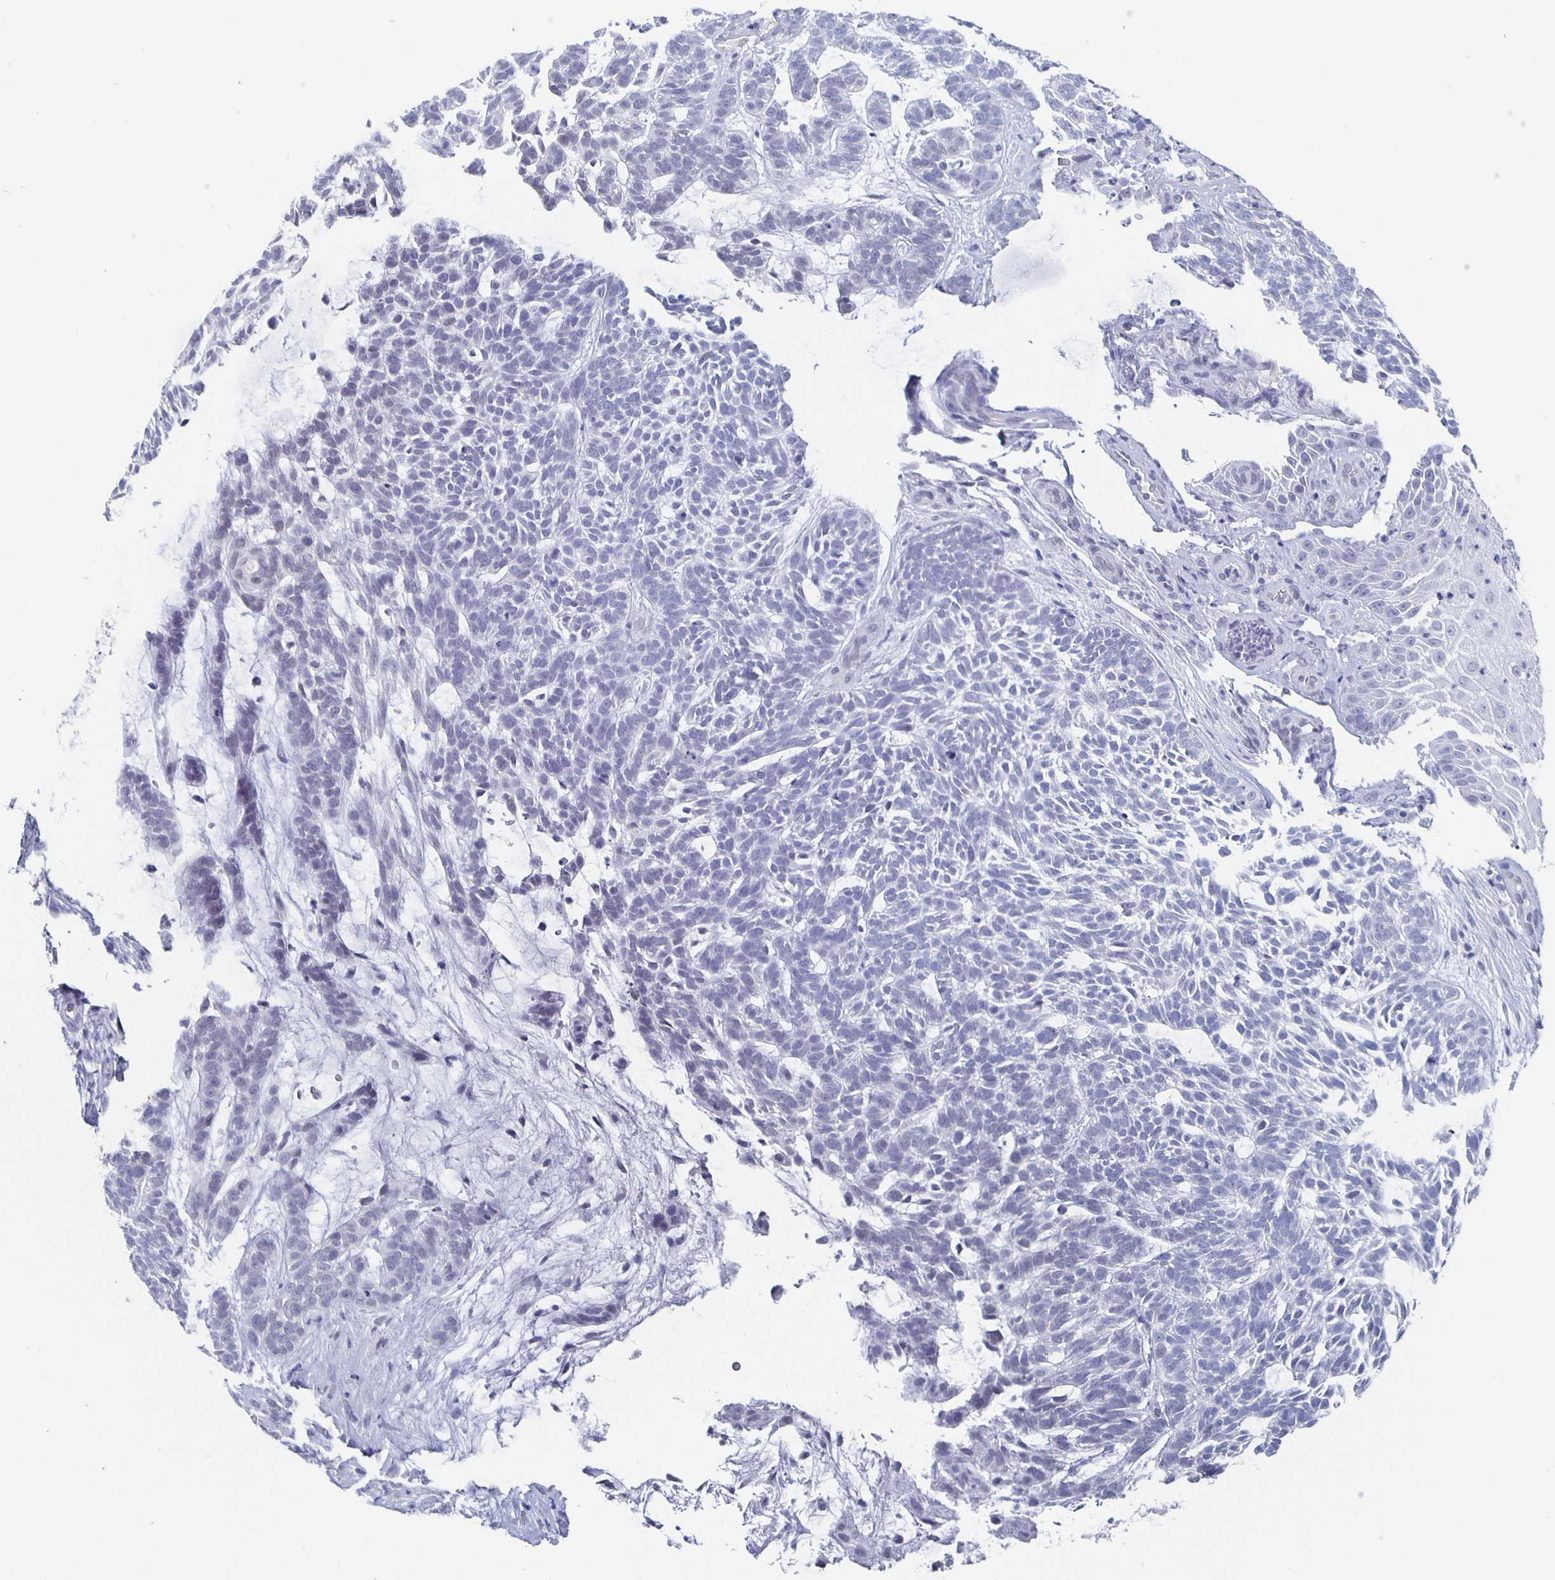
{"staining": {"intensity": "negative", "quantity": "none", "location": "none"}, "tissue": "skin cancer", "cell_type": "Tumor cells", "image_type": "cancer", "snomed": [{"axis": "morphology", "description": "Basal cell carcinoma"}, {"axis": "topography", "description": "Skin"}, {"axis": "topography", "description": "Skin, foot"}], "caption": "An immunohistochemistry (IHC) histopathology image of skin cancer (basal cell carcinoma) is shown. There is no staining in tumor cells of skin cancer (basal cell carcinoma). (DAB (3,3'-diaminobenzidine) IHC visualized using brightfield microscopy, high magnification).", "gene": "CCDC17", "patient": {"sex": "female", "age": 77}}